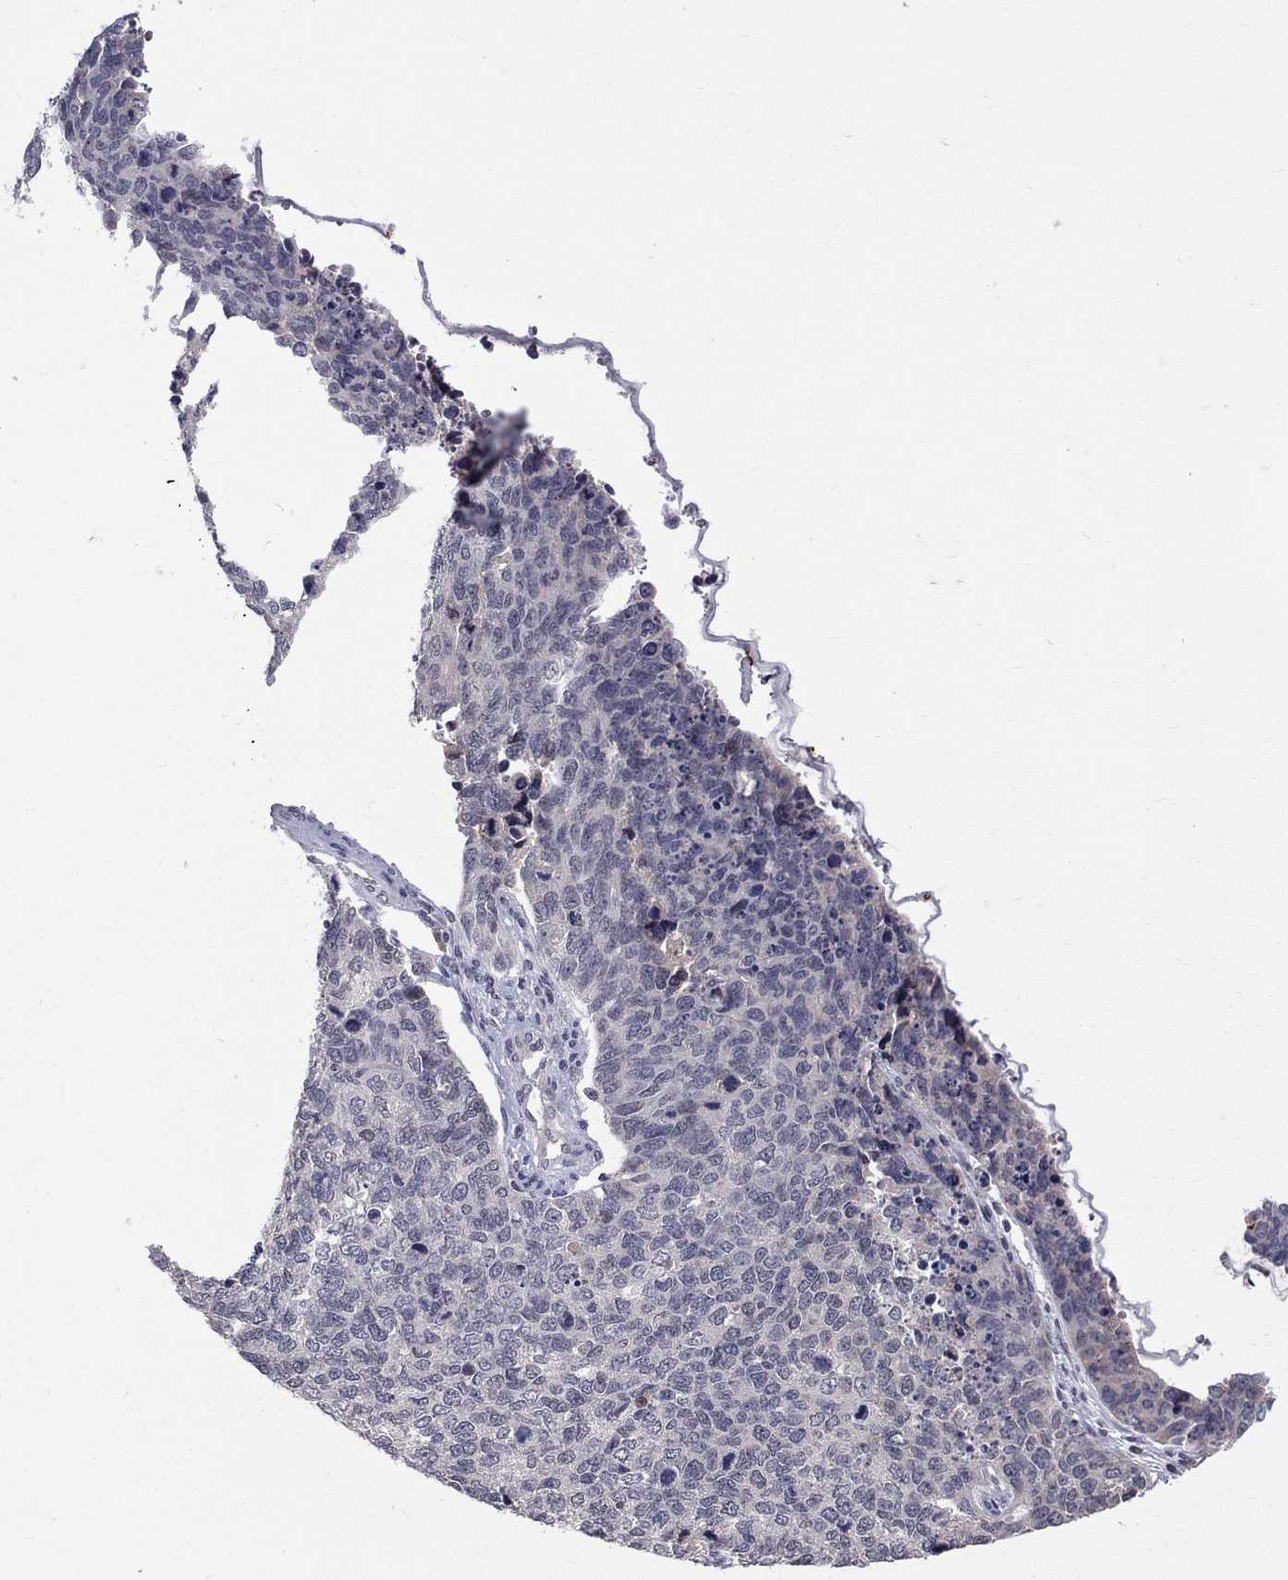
{"staining": {"intensity": "negative", "quantity": "none", "location": "none"}, "tissue": "cervical cancer", "cell_type": "Tumor cells", "image_type": "cancer", "snomed": [{"axis": "morphology", "description": "Squamous cell carcinoma, NOS"}, {"axis": "topography", "description": "Cervix"}], "caption": "Immunohistochemistry (IHC) micrograph of cervical cancer stained for a protein (brown), which demonstrates no positivity in tumor cells. (DAB IHC, high magnification).", "gene": "DSG4", "patient": {"sex": "female", "age": 63}}